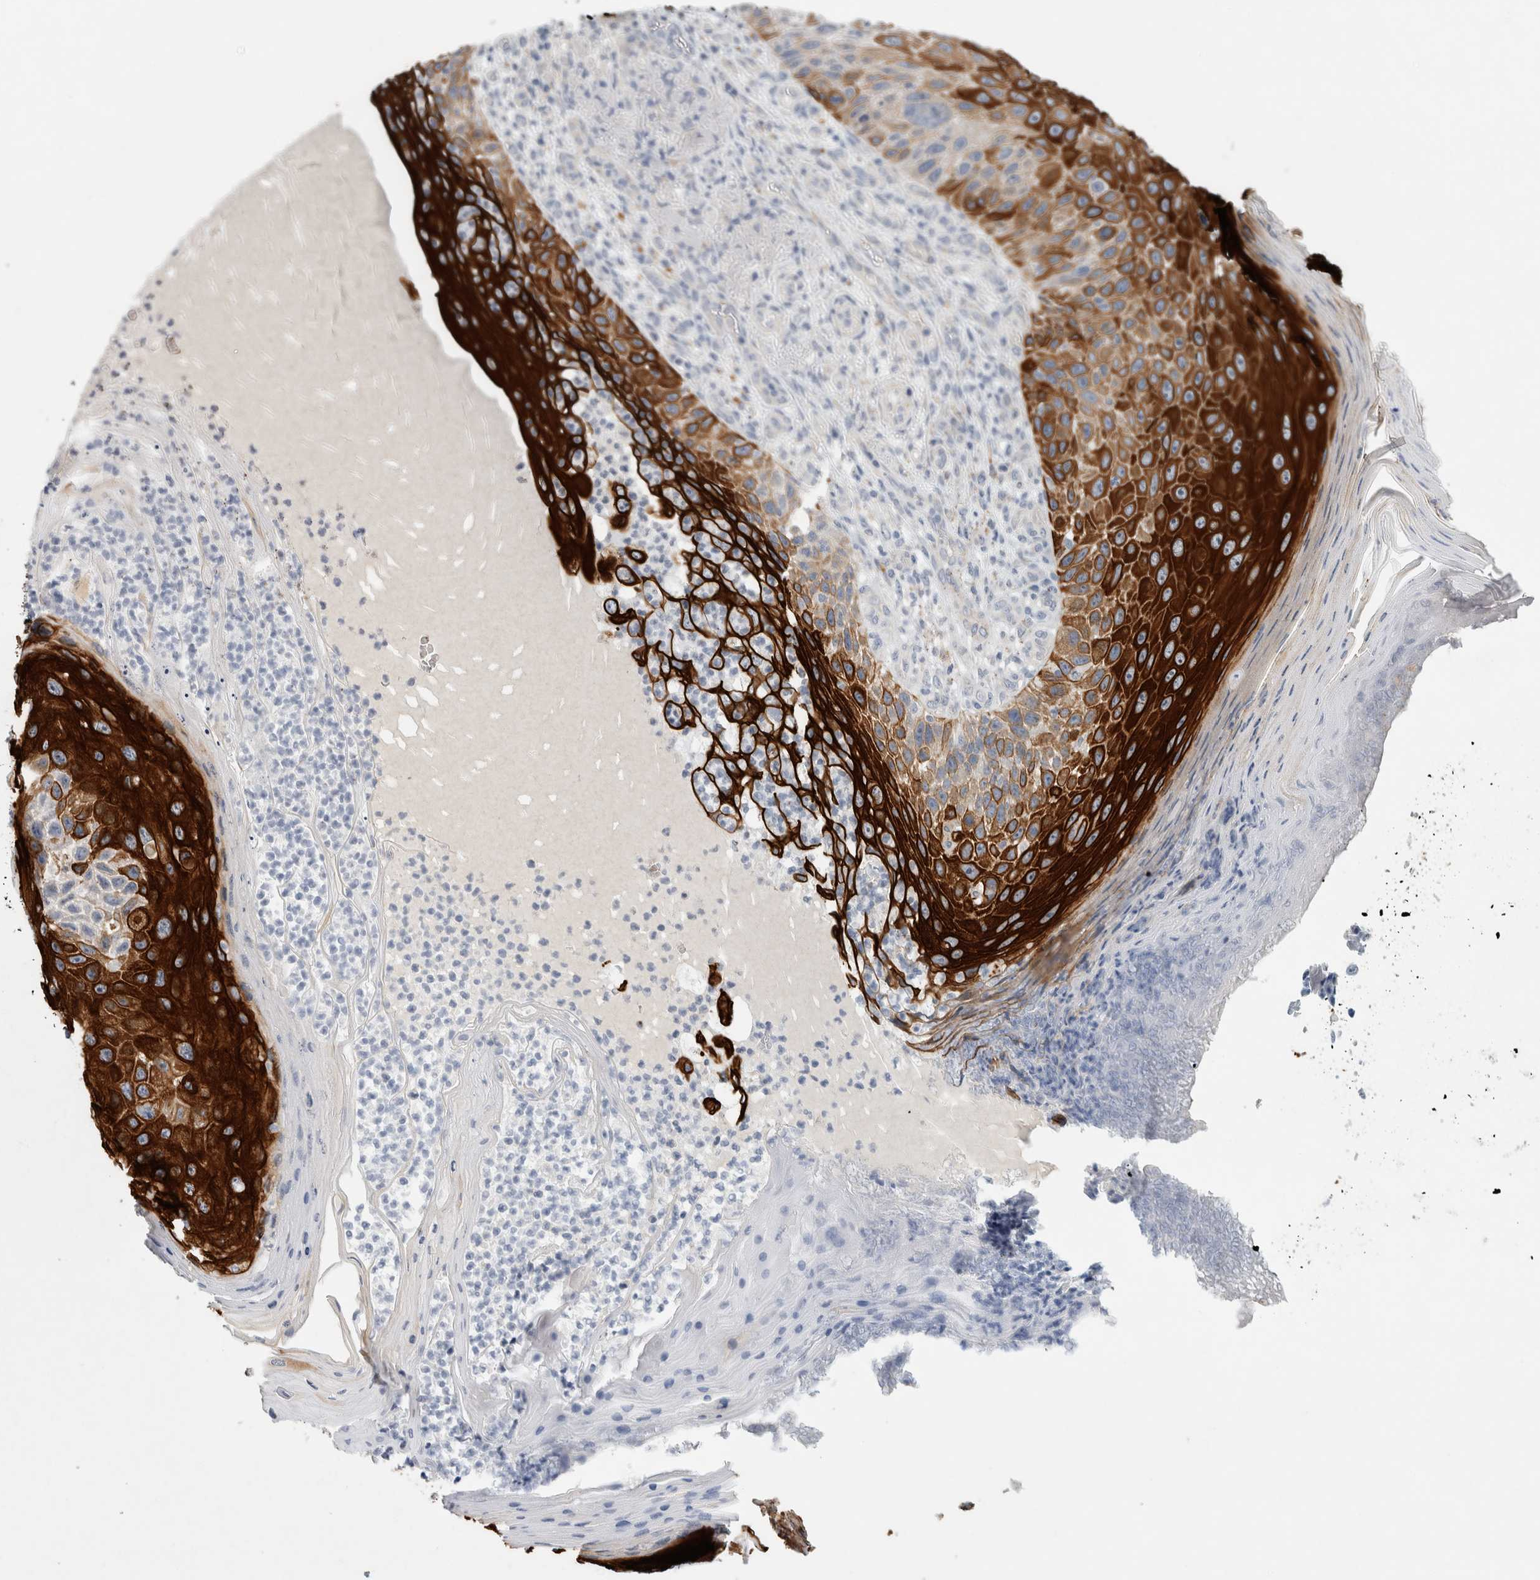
{"staining": {"intensity": "strong", "quantity": ">75%", "location": "cytoplasmic/membranous"}, "tissue": "skin cancer", "cell_type": "Tumor cells", "image_type": "cancer", "snomed": [{"axis": "morphology", "description": "Squamous cell carcinoma, NOS"}, {"axis": "topography", "description": "Skin"}], "caption": "Squamous cell carcinoma (skin) stained with immunohistochemistry (IHC) displays strong cytoplasmic/membranous positivity in approximately >75% of tumor cells.", "gene": "GAA", "patient": {"sex": "female", "age": 88}}